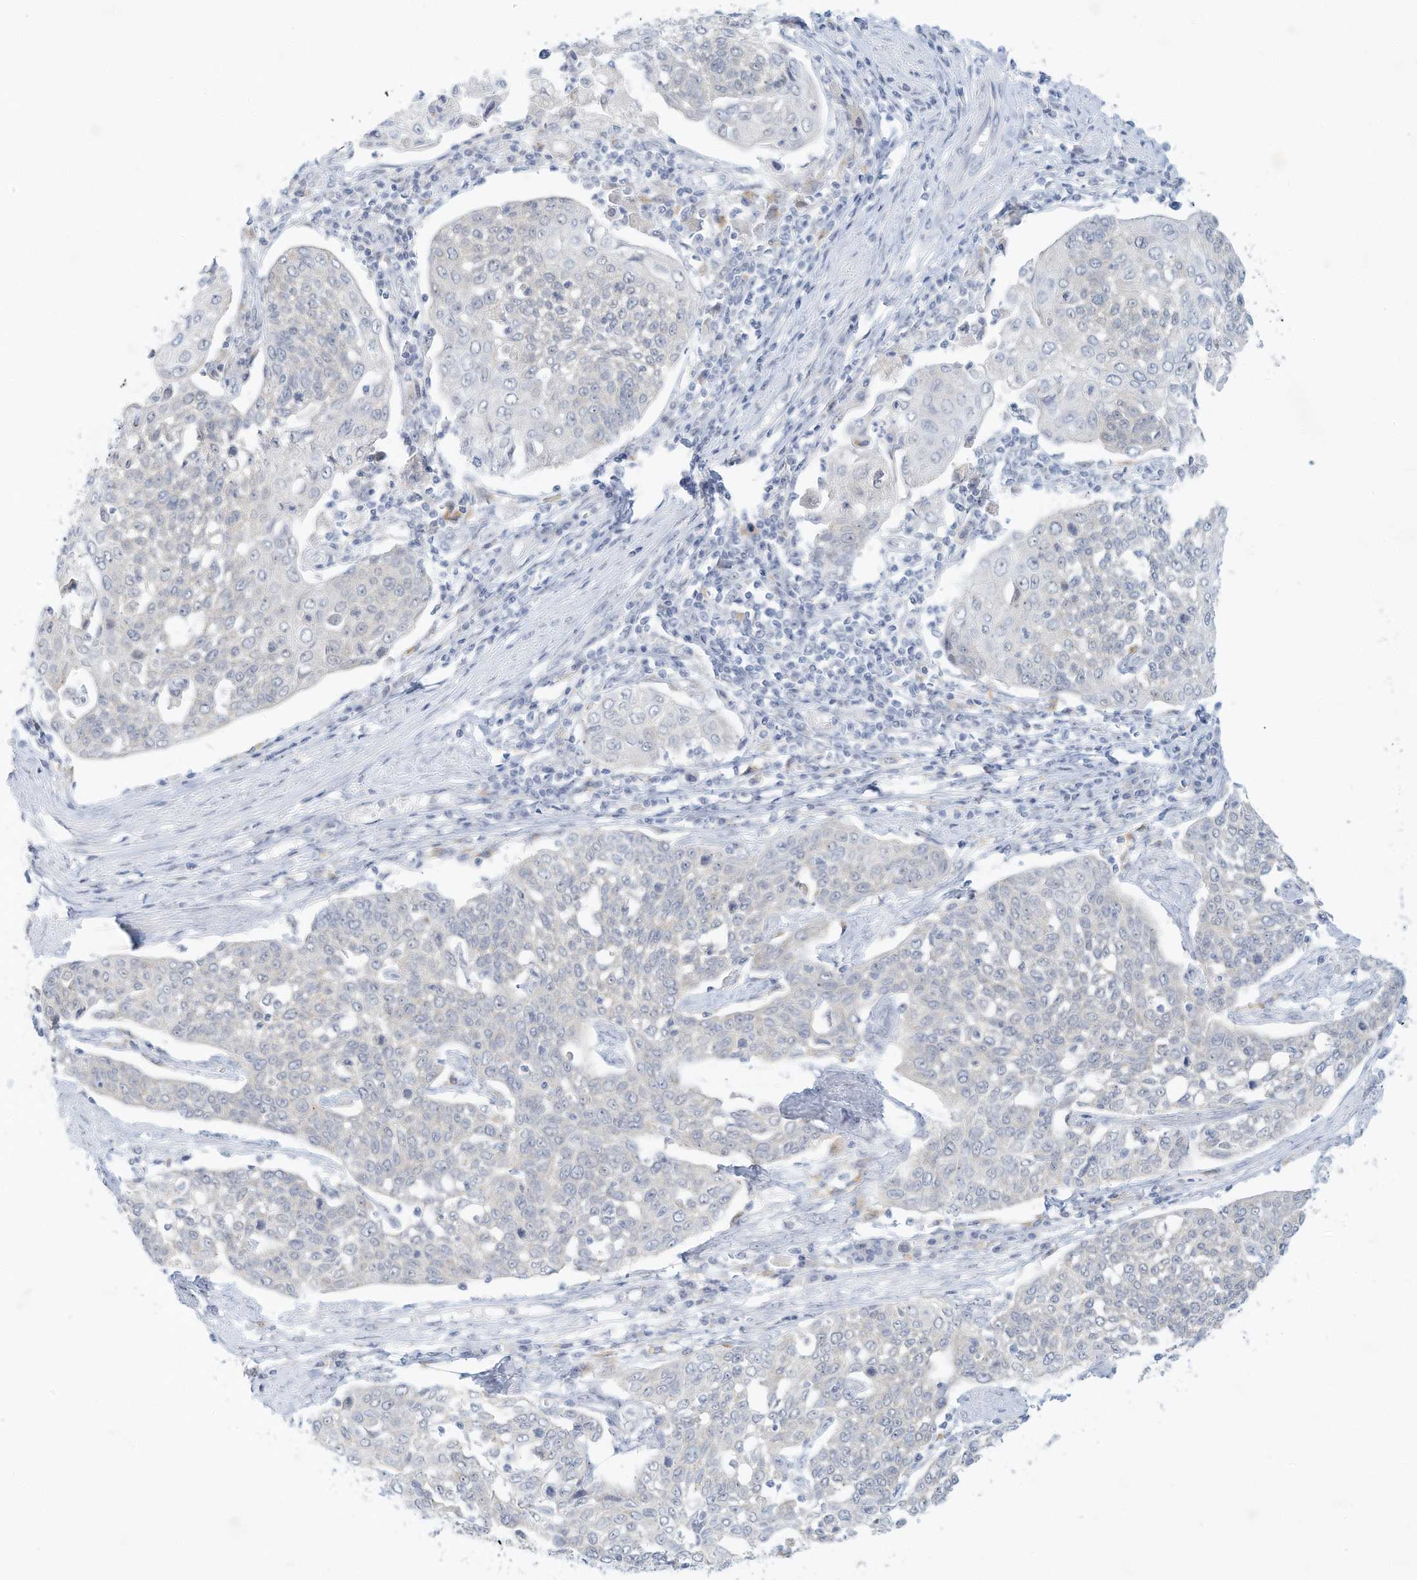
{"staining": {"intensity": "negative", "quantity": "none", "location": "none"}, "tissue": "cervical cancer", "cell_type": "Tumor cells", "image_type": "cancer", "snomed": [{"axis": "morphology", "description": "Squamous cell carcinoma, NOS"}, {"axis": "topography", "description": "Cervix"}], "caption": "Immunohistochemistry (IHC) photomicrograph of neoplastic tissue: squamous cell carcinoma (cervical) stained with DAB reveals no significant protein staining in tumor cells.", "gene": "PAK6", "patient": {"sex": "female", "age": 34}}